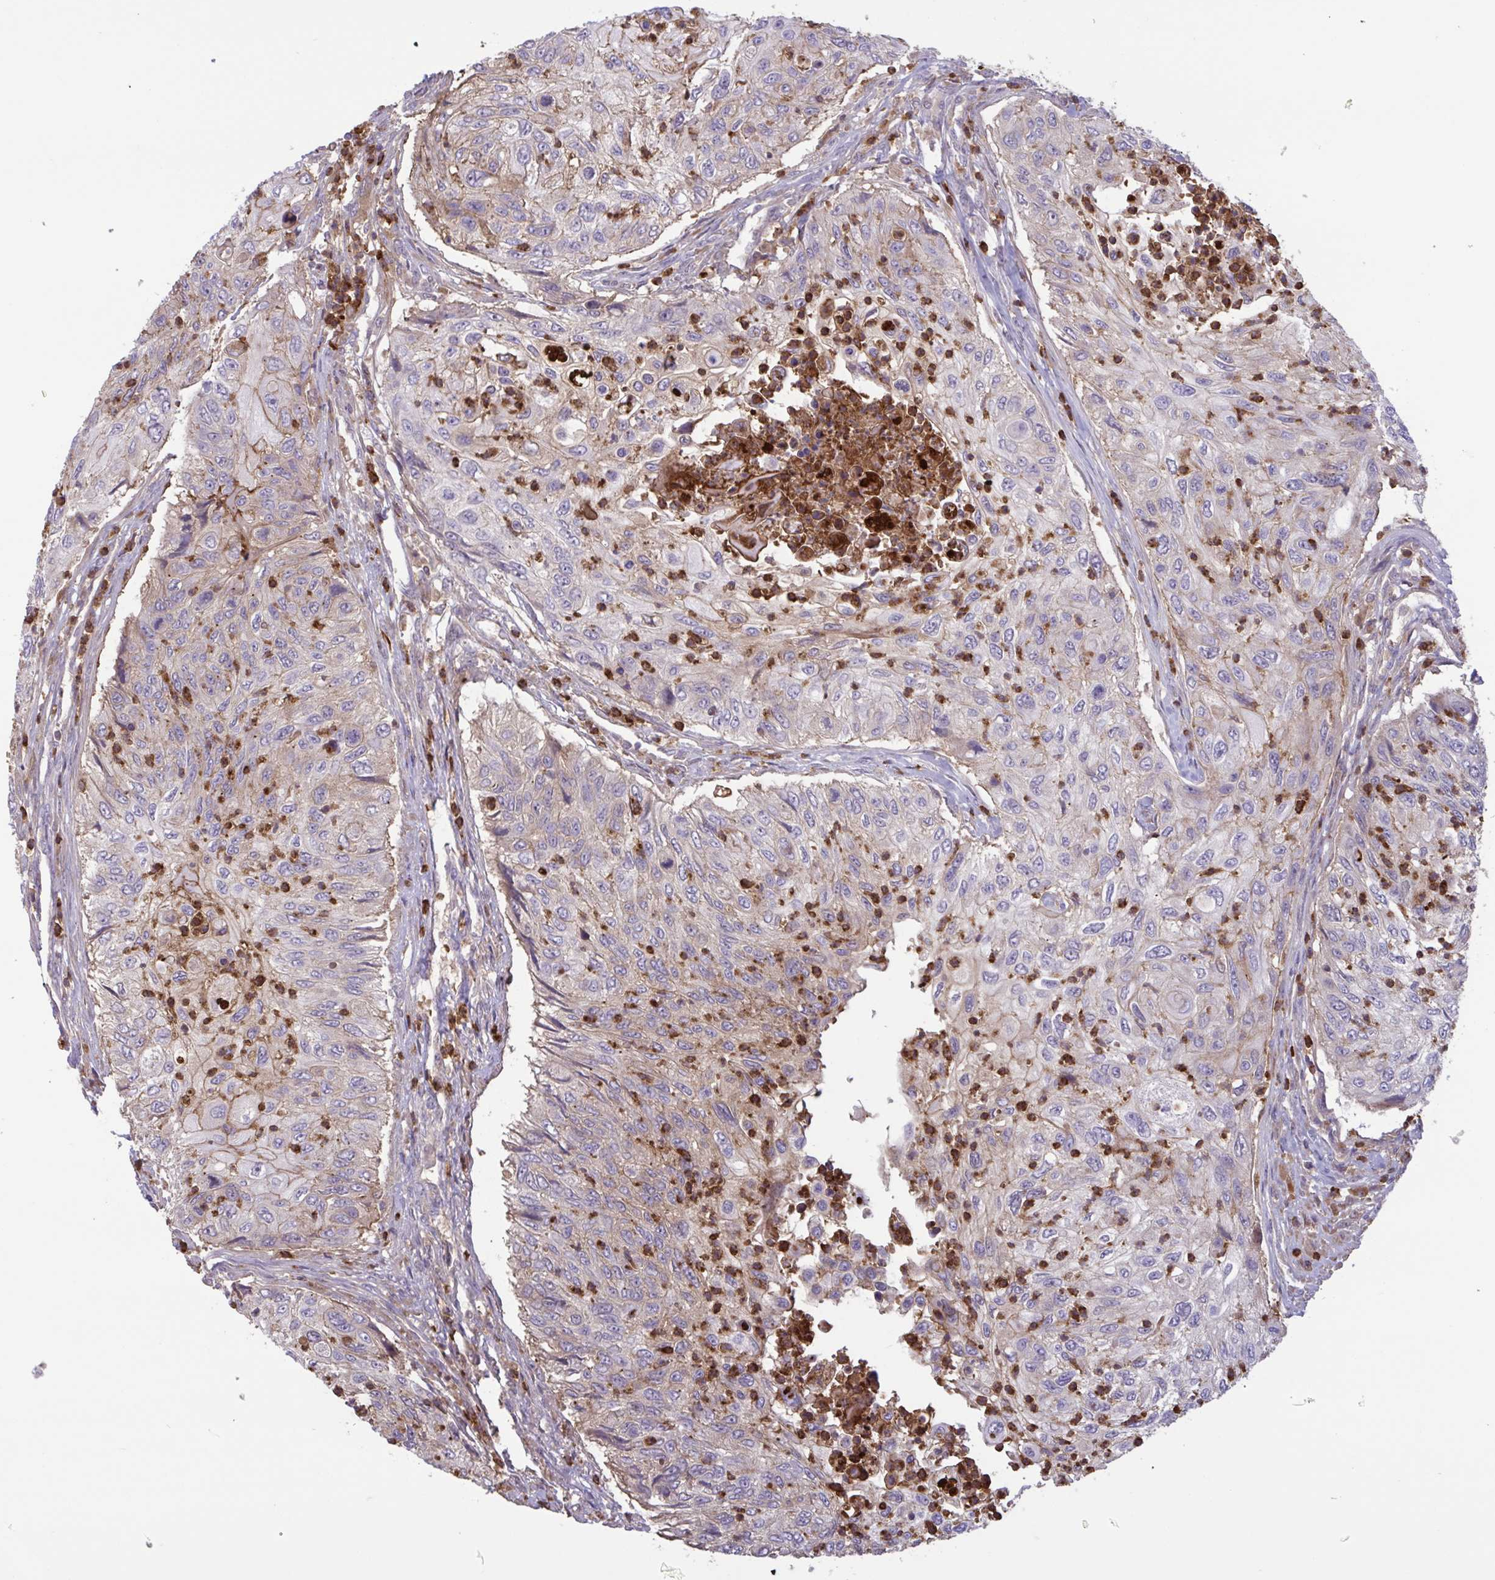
{"staining": {"intensity": "weak", "quantity": "<25%", "location": "cytoplasmic/membranous"}, "tissue": "urothelial cancer", "cell_type": "Tumor cells", "image_type": "cancer", "snomed": [{"axis": "morphology", "description": "Urothelial carcinoma, High grade"}, {"axis": "topography", "description": "Urinary bladder"}], "caption": "IHC micrograph of neoplastic tissue: human urothelial cancer stained with DAB demonstrates no significant protein expression in tumor cells.", "gene": "IL1R1", "patient": {"sex": "female", "age": 60}}